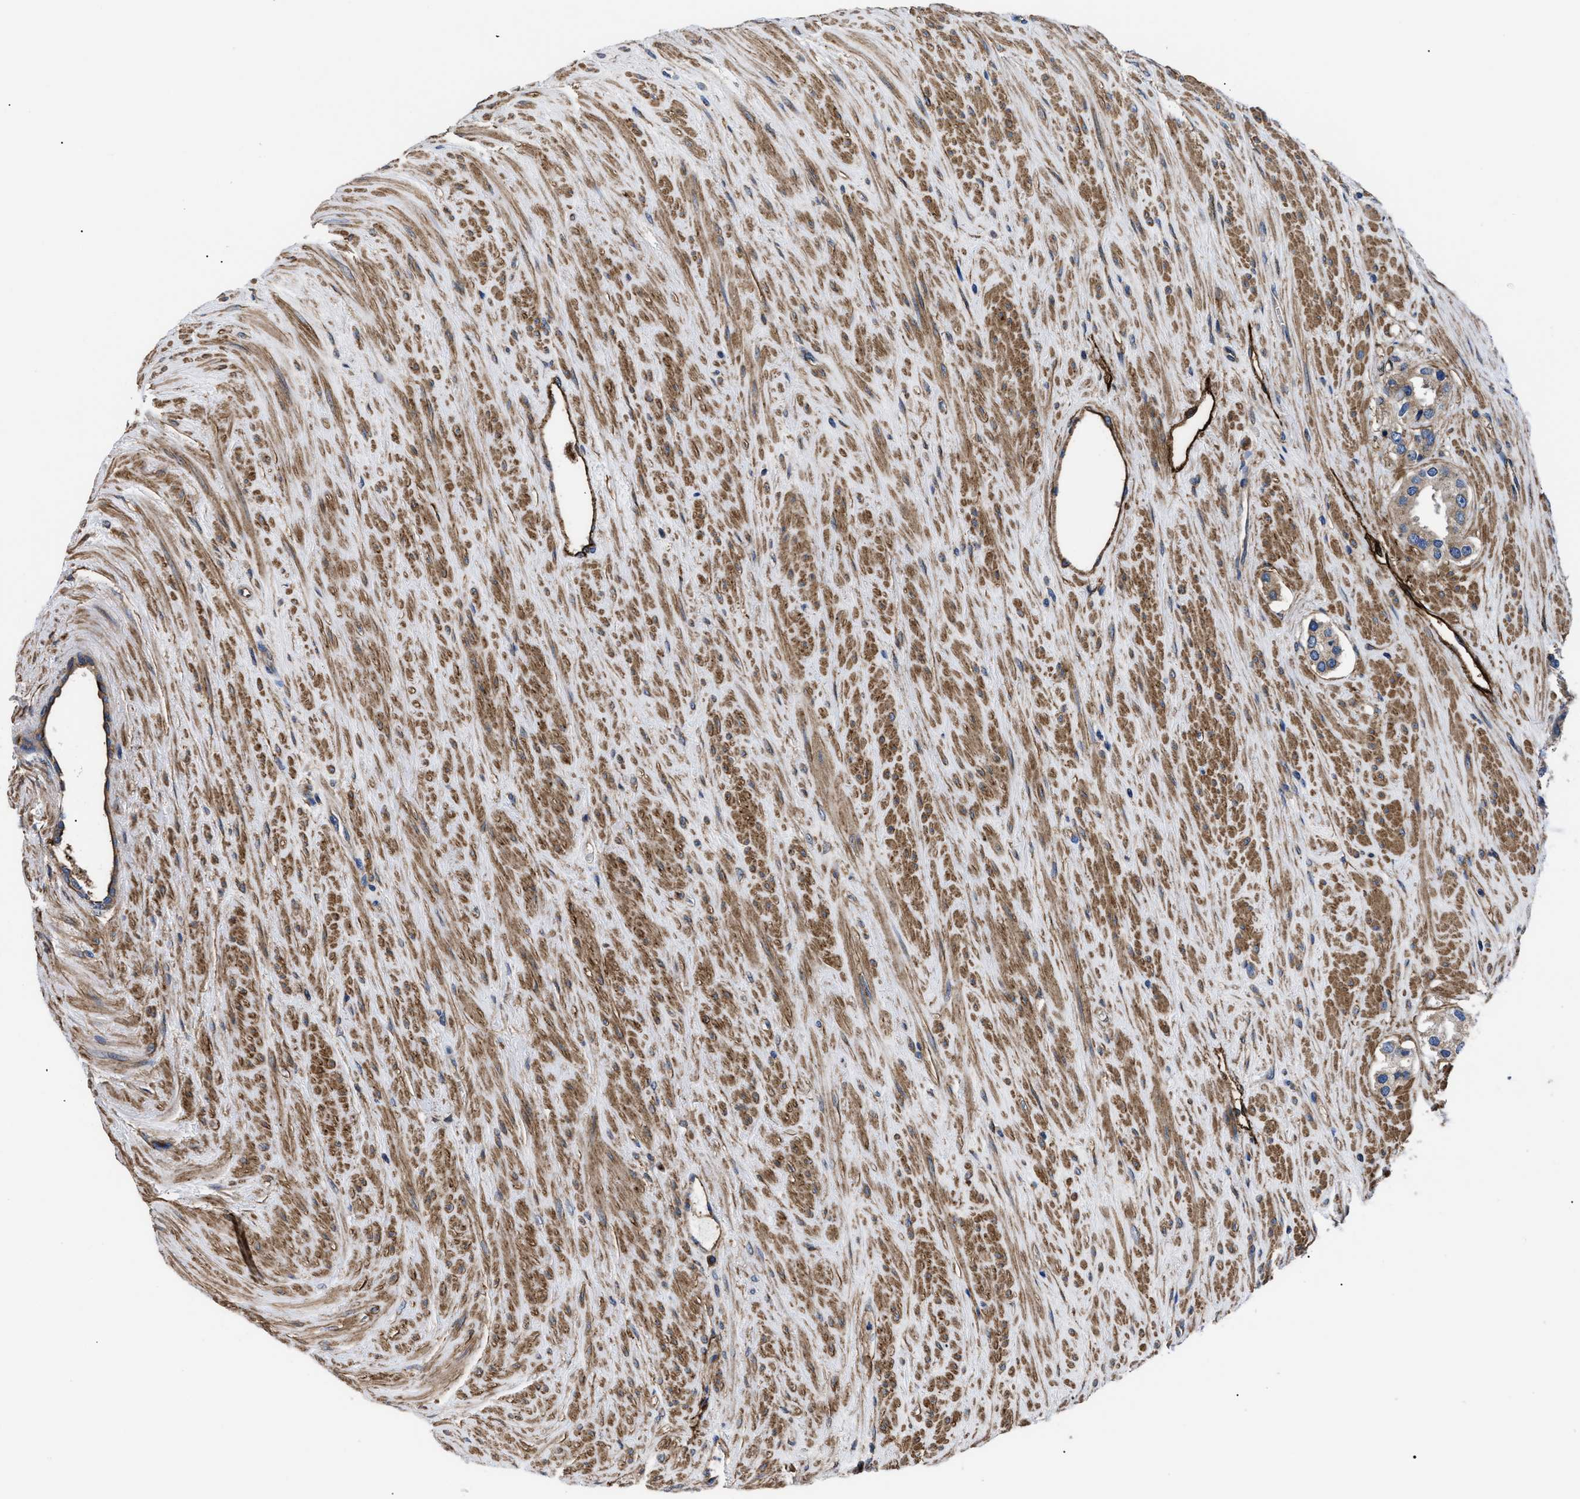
{"staining": {"intensity": "weak", "quantity": ">75%", "location": "cytoplasmic/membranous"}, "tissue": "prostate cancer", "cell_type": "Tumor cells", "image_type": "cancer", "snomed": [{"axis": "morphology", "description": "Adenocarcinoma, High grade"}, {"axis": "topography", "description": "Prostate"}], "caption": "Adenocarcinoma (high-grade) (prostate) tissue reveals weak cytoplasmic/membranous positivity in approximately >75% of tumor cells", "gene": "NT5E", "patient": {"sex": "male", "age": 71}}